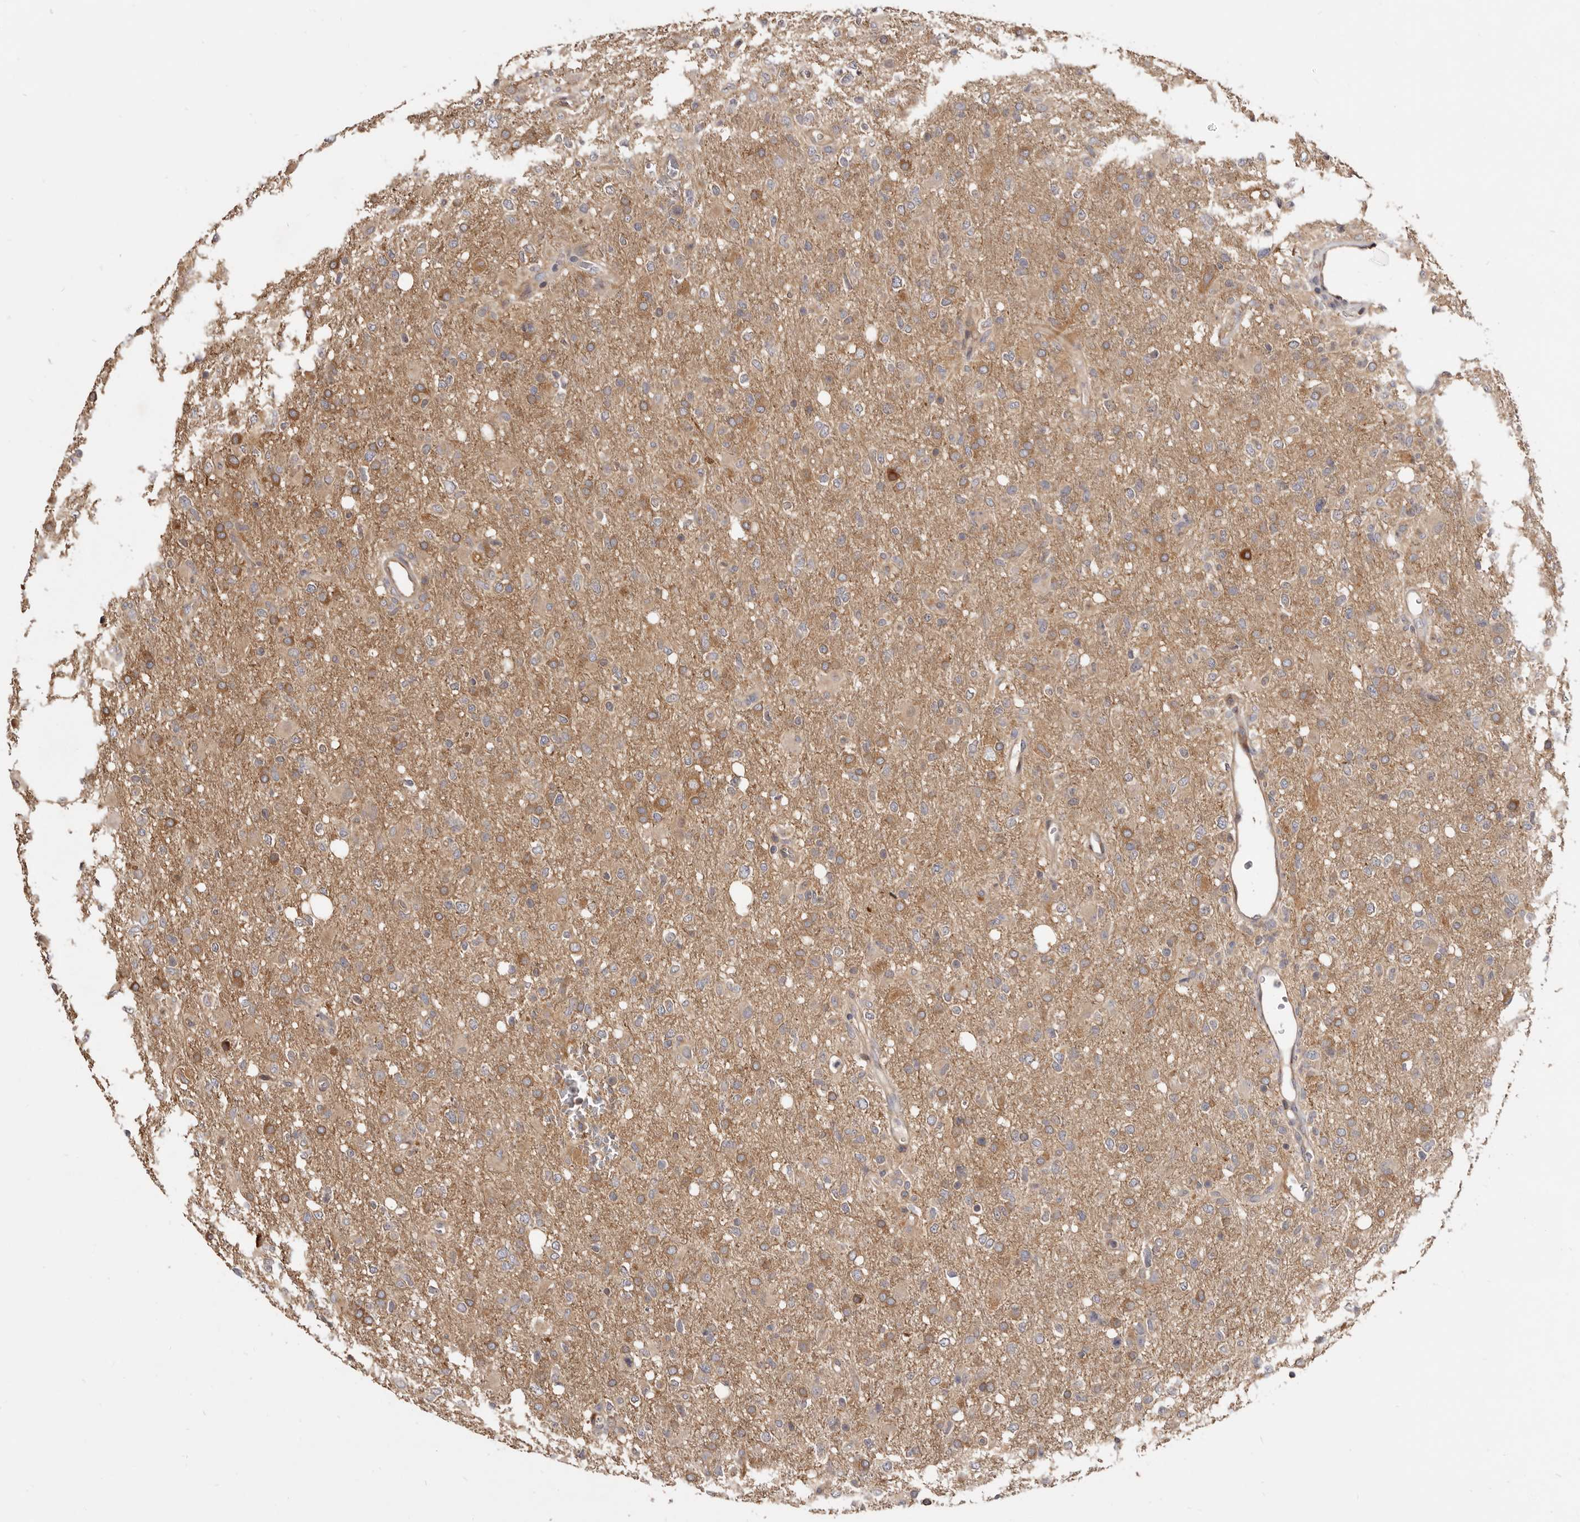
{"staining": {"intensity": "moderate", "quantity": ">75%", "location": "cytoplasmic/membranous"}, "tissue": "glioma", "cell_type": "Tumor cells", "image_type": "cancer", "snomed": [{"axis": "morphology", "description": "Glioma, malignant, High grade"}, {"axis": "topography", "description": "Brain"}], "caption": "IHC staining of high-grade glioma (malignant), which exhibits medium levels of moderate cytoplasmic/membranous expression in approximately >75% of tumor cells indicating moderate cytoplasmic/membranous protein staining. The staining was performed using DAB (brown) for protein detection and nuclei were counterstained in hematoxylin (blue).", "gene": "ADAMTS20", "patient": {"sex": "female", "age": 57}}